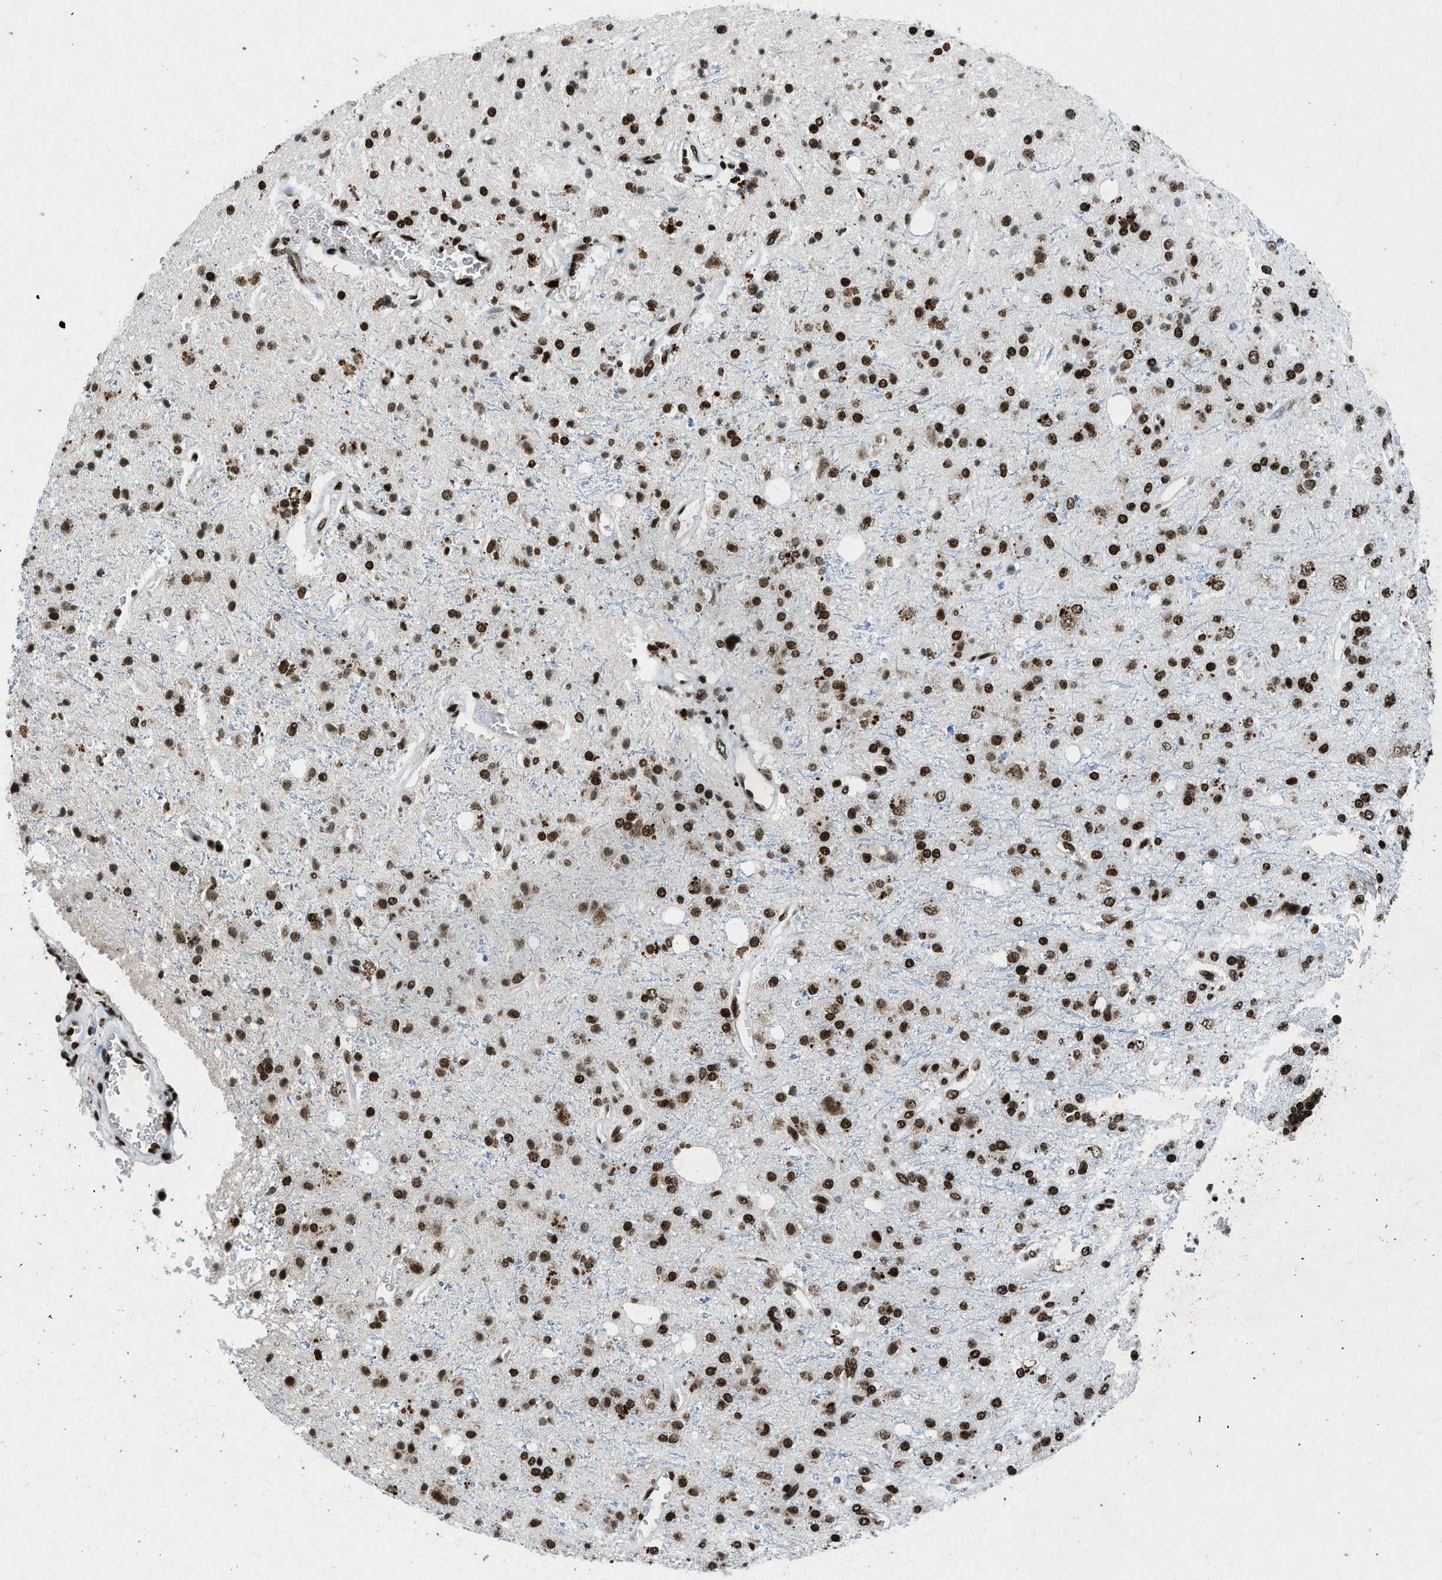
{"staining": {"intensity": "moderate", "quantity": ">75%", "location": "nuclear"}, "tissue": "glioma", "cell_type": "Tumor cells", "image_type": "cancer", "snomed": [{"axis": "morphology", "description": "Glioma, malignant, High grade"}, {"axis": "topography", "description": "Brain"}], "caption": "The photomicrograph demonstrates staining of malignant glioma (high-grade), revealing moderate nuclear protein expression (brown color) within tumor cells. Nuclei are stained in blue.", "gene": "NXF1", "patient": {"sex": "male", "age": 47}}